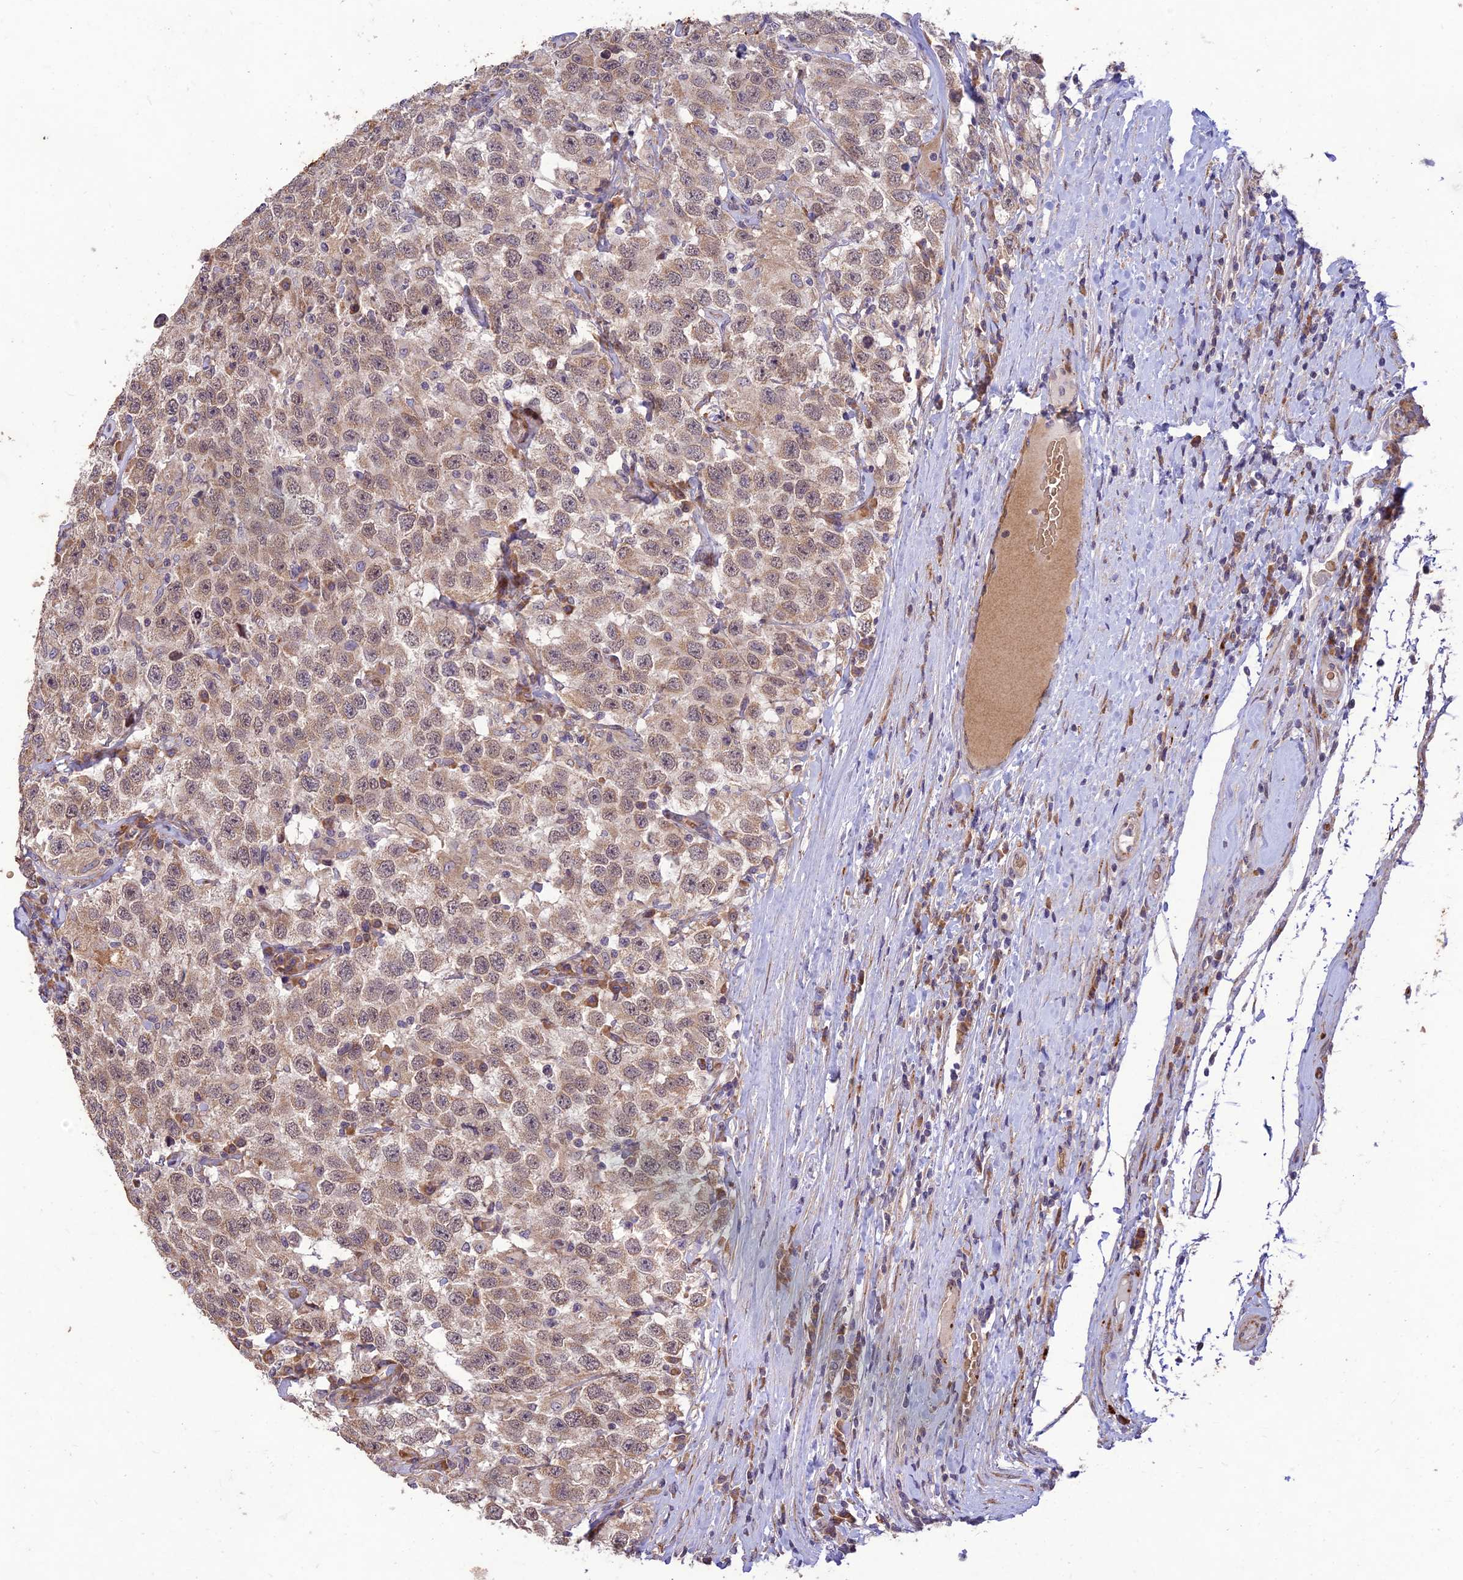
{"staining": {"intensity": "weak", "quantity": ">75%", "location": "cytoplasmic/membranous"}, "tissue": "testis cancer", "cell_type": "Tumor cells", "image_type": "cancer", "snomed": [{"axis": "morphology", "description": "Seminoma, NOS"}, {"axis": "topography", "description": "Testis"}], "caption": "This is an image of IHC staining of testis cancer (seminoma), which shows weak staining in the cytoplasmic/membranous of tumor cells.", "gene": "PPP1R11", "patient": {"sex": "male", "age": 41}}